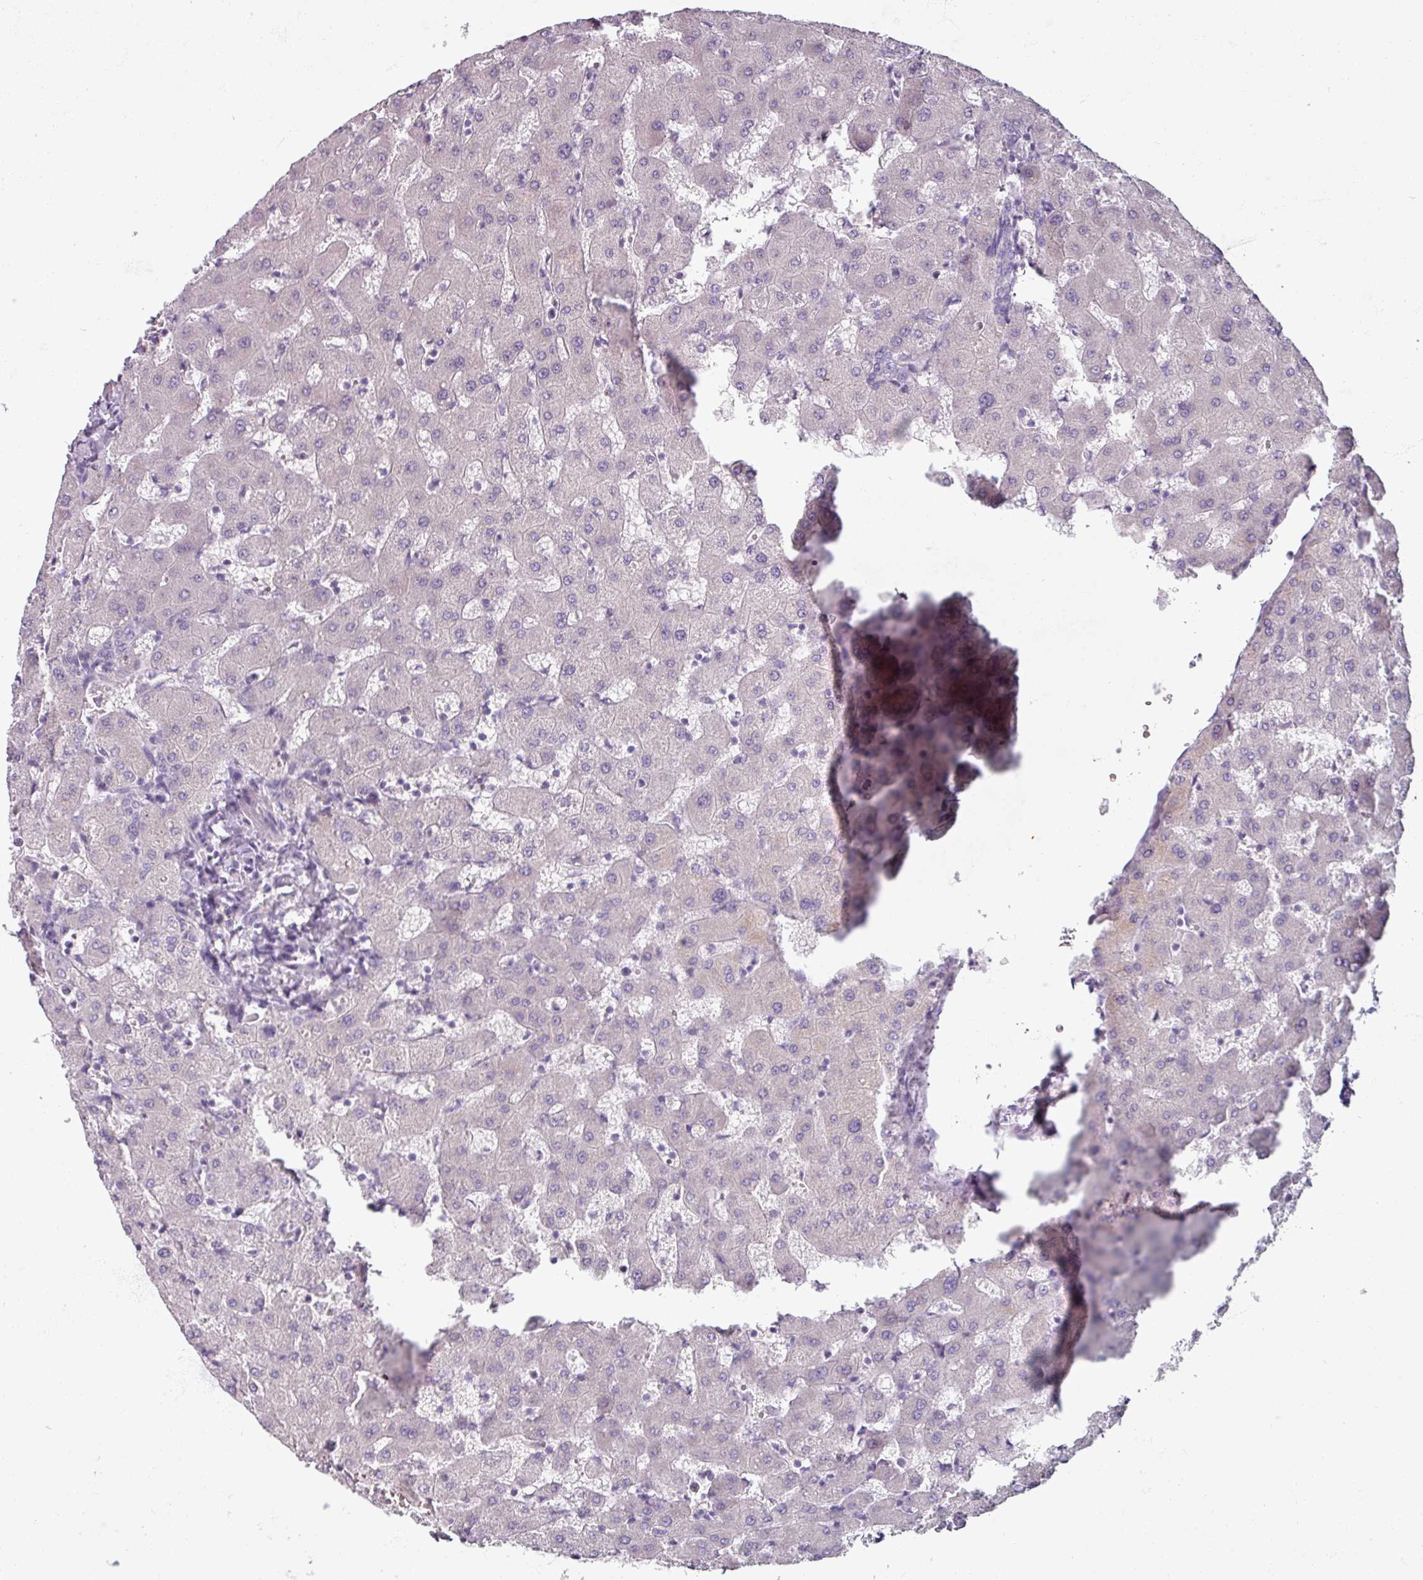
{"staining": {"intensity": "negative", "quantity": "none", "location": "none"}, "tissue": "liver", "cell_type": "Cholangiocytes", "image_type": "normal", "snomed": [{"axis": "morphology", "description": "Normal tissue, NOS"}, {"axis": "topography", "description": "Liver"}], "caption": "This is an IHC photomicrograph of unremarkable liver. There is no positivity in cholangiocytes.", "gene": "SMIM11", "patient": {"sex": "female", "age": 63}}